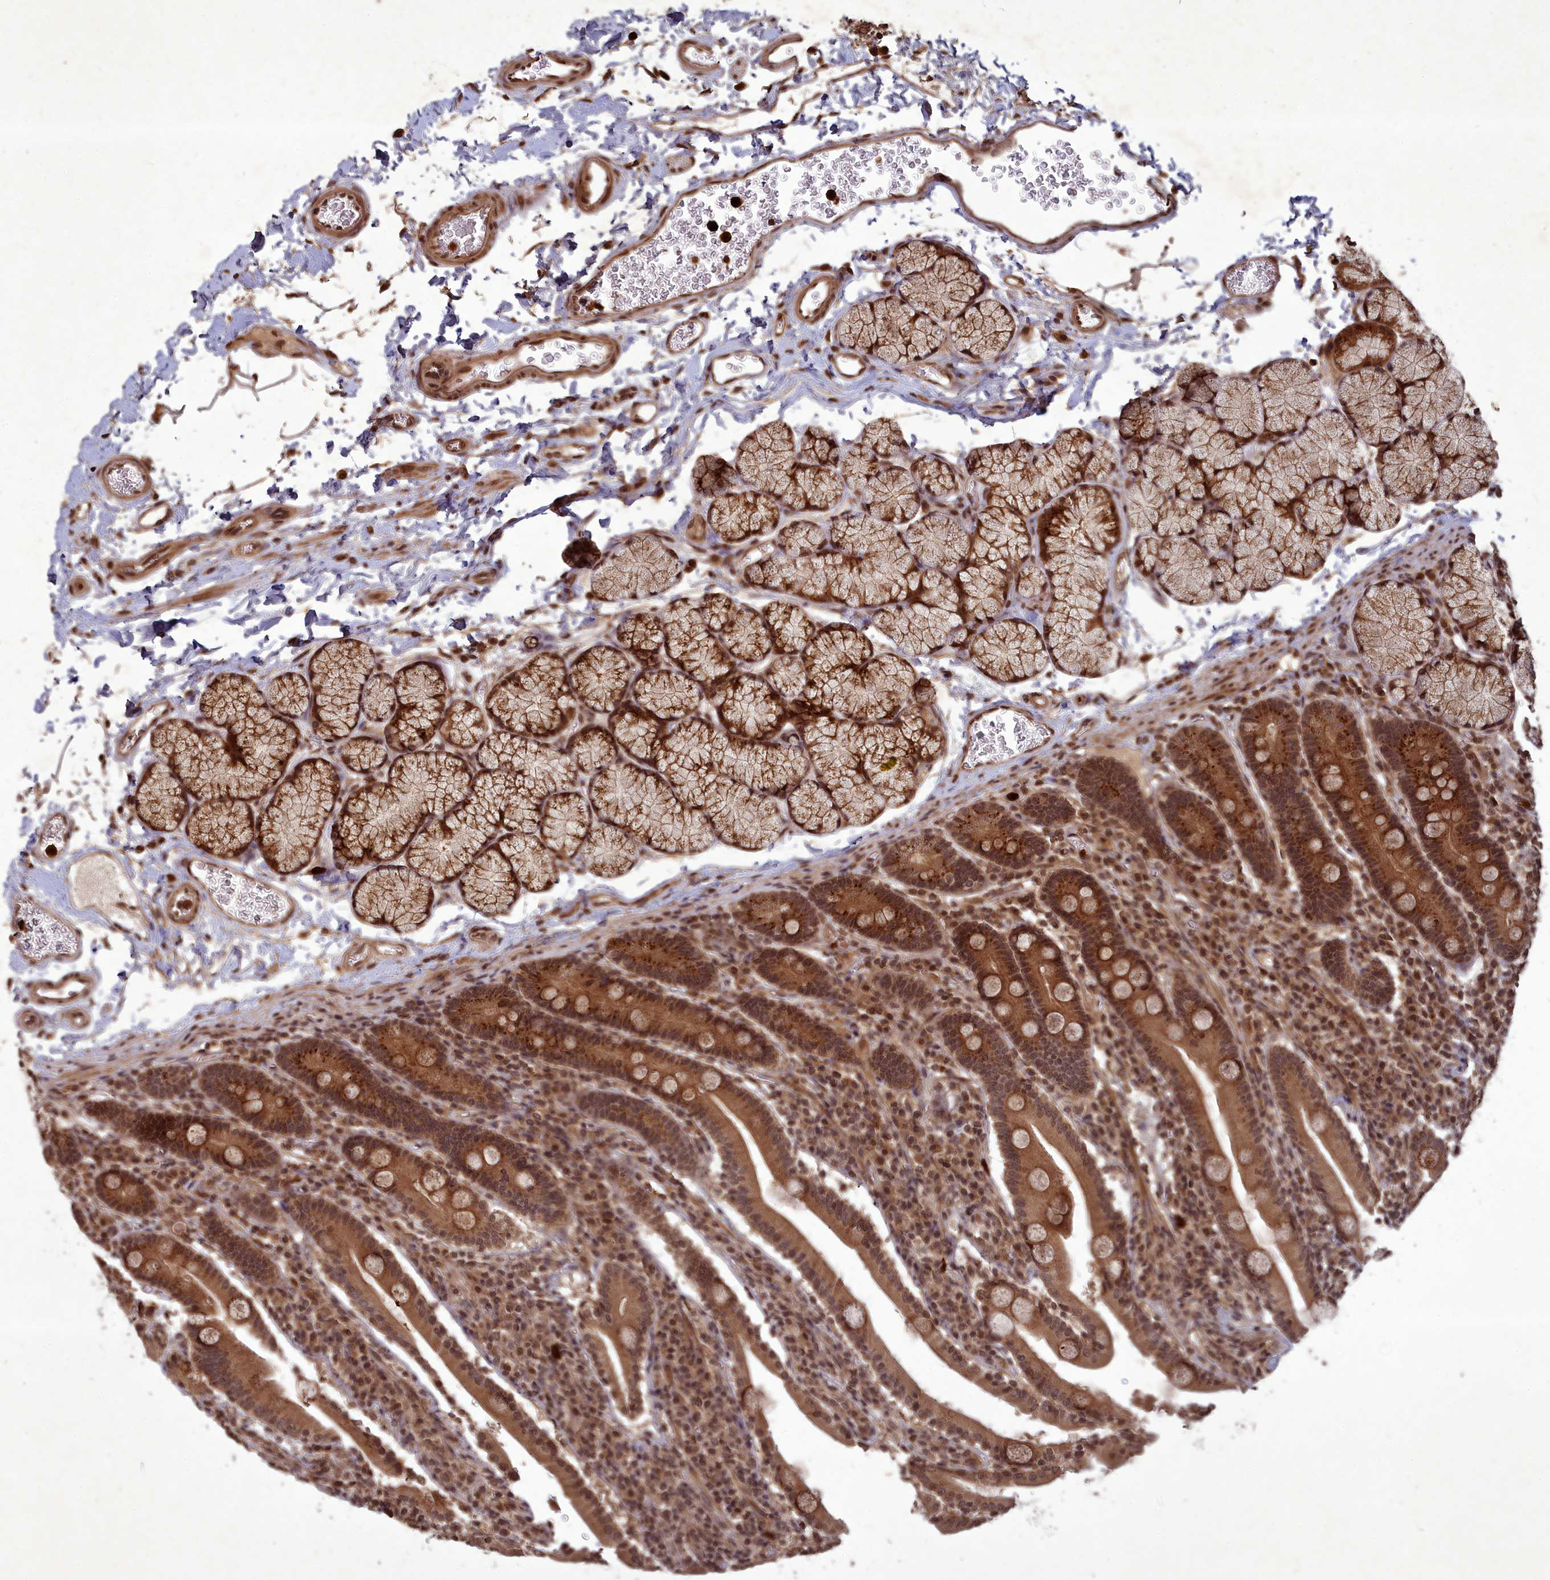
{"staining": {"intensity": "moderate", "quantity": ">75%", "location": "cytoplasmic/membranous,nuclear"}, "tissue": "duodenum", "cell_type": "Glandular cells", "image_type": "normal", "snomed": [{"axis": "morphology", "description": "Normal tissue, NOS"}, {"axis": "topography", "description": "Duodenum"}], "caption": "A micrograph showing moderate cytoplasmic/membranous,nuclear expression in approximately >75% of glandular cells in normal duodenum, as visualized by brown immunohistochemical staining.", "gene": "SRMS", "patient": {"sex": "male", "age": 35}}